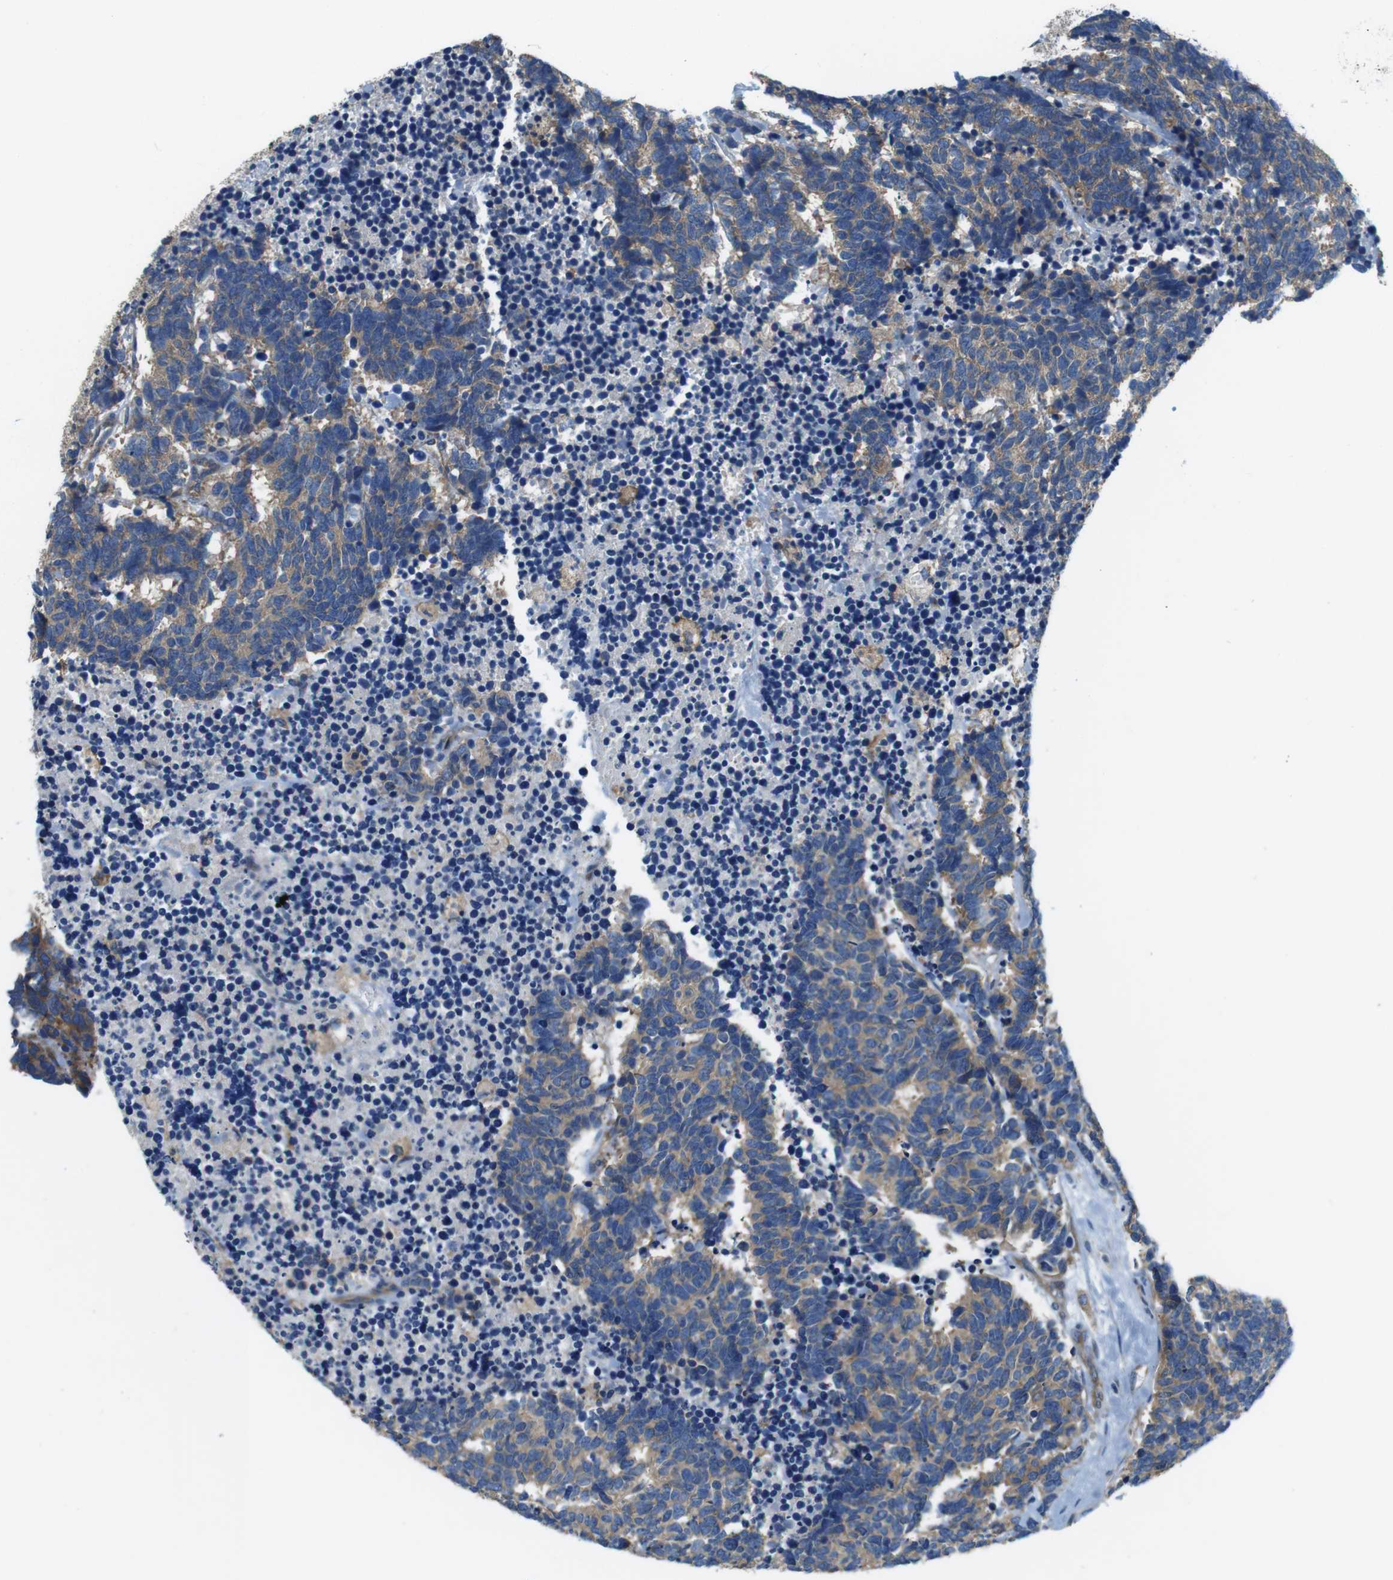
{"staining": {"intensity": "weak", "quantity": ">75%", "location": "cytoplasmic/membranous"}, "tissue": "carcinoid", "cell_type": "Tumor cells", "image_type": "cancer", "snomed": [{"axis": "morphology", "description": "Carcinoma, NOS"}, {"axis": "morphology", "description": "Carcinoid, malignant, NOS"}, {"axis": "topography", "description": "Urinary bladder"}], "caption": "Protein expression analysis of human carcinoma reveals weak cytoplasmic/membranous expression in approximately >75% of tumor cells.", "gene": "DENND4C", "patient": {"sex": "male", "age": 57}}